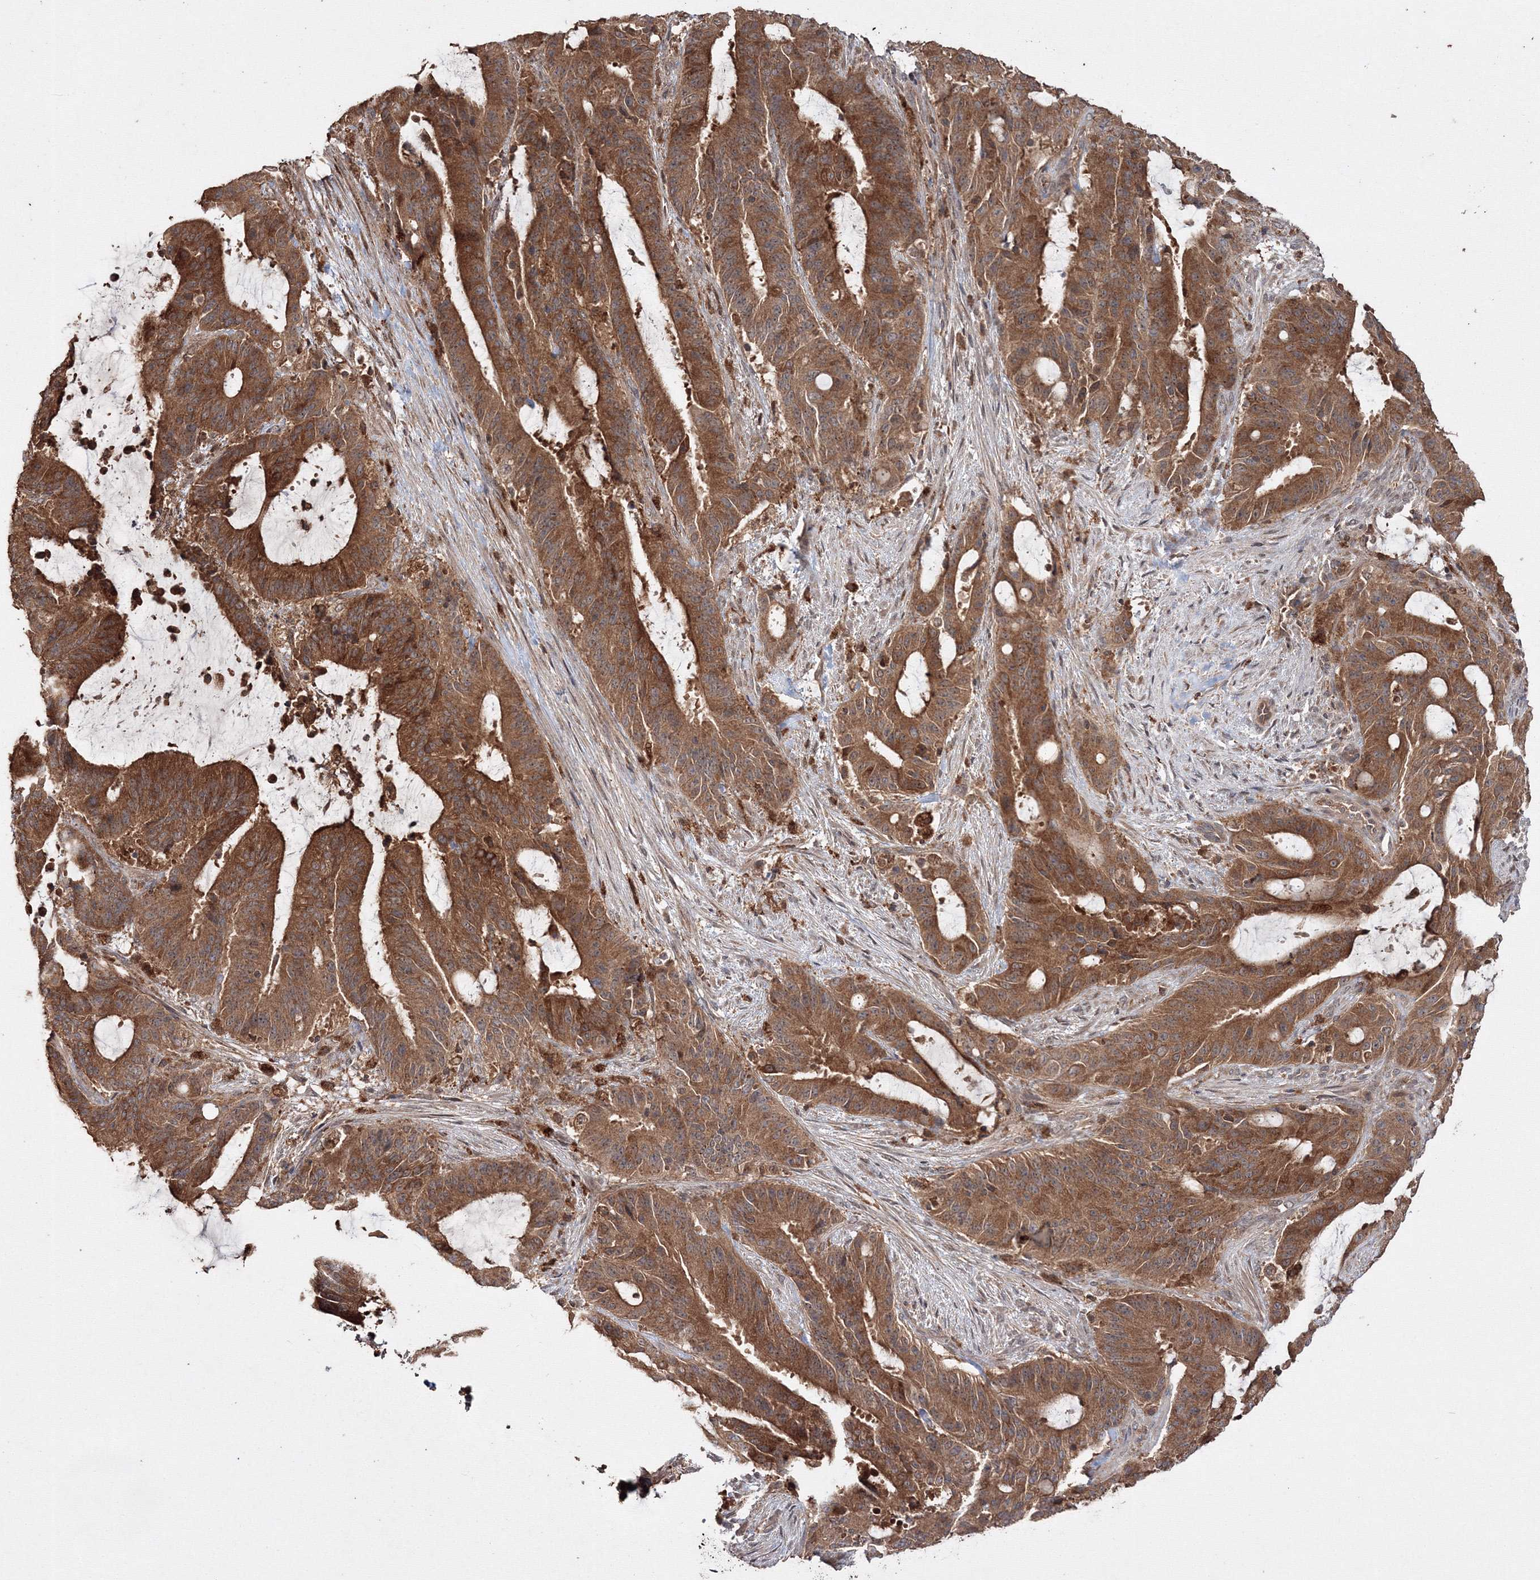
{"staining": {"intensity": "strong", "quantity": ">75%", "location": "cytoplasmic/membranous"}, "tissue": "liver cancer", "cell_type": "Tumor cells", "image_type": "cancer", "snomed": [{"axis": "morphology", "description": "Normal tissue, NOS"}, {"axis": "morphology", "description": "Cholangiocarcinoma"}, {"axis": "topography", "description": "Liver"}, {"axis": "topography", "description": "Peripheral nerve tissue"}], "caption": "DAB (3,3'-diaminobenzidine) immunohistochemical staining of liver cancer (cholangiocarcinoma) shows strong cytoplasmic/membranous protein expression in about >75% of tumor cells. Immunohistochemistry stains the protein of interest in brown and the nuclei are stained blue.", "gene": "DDO", "patient": {"sex": "female", "age": 73}}